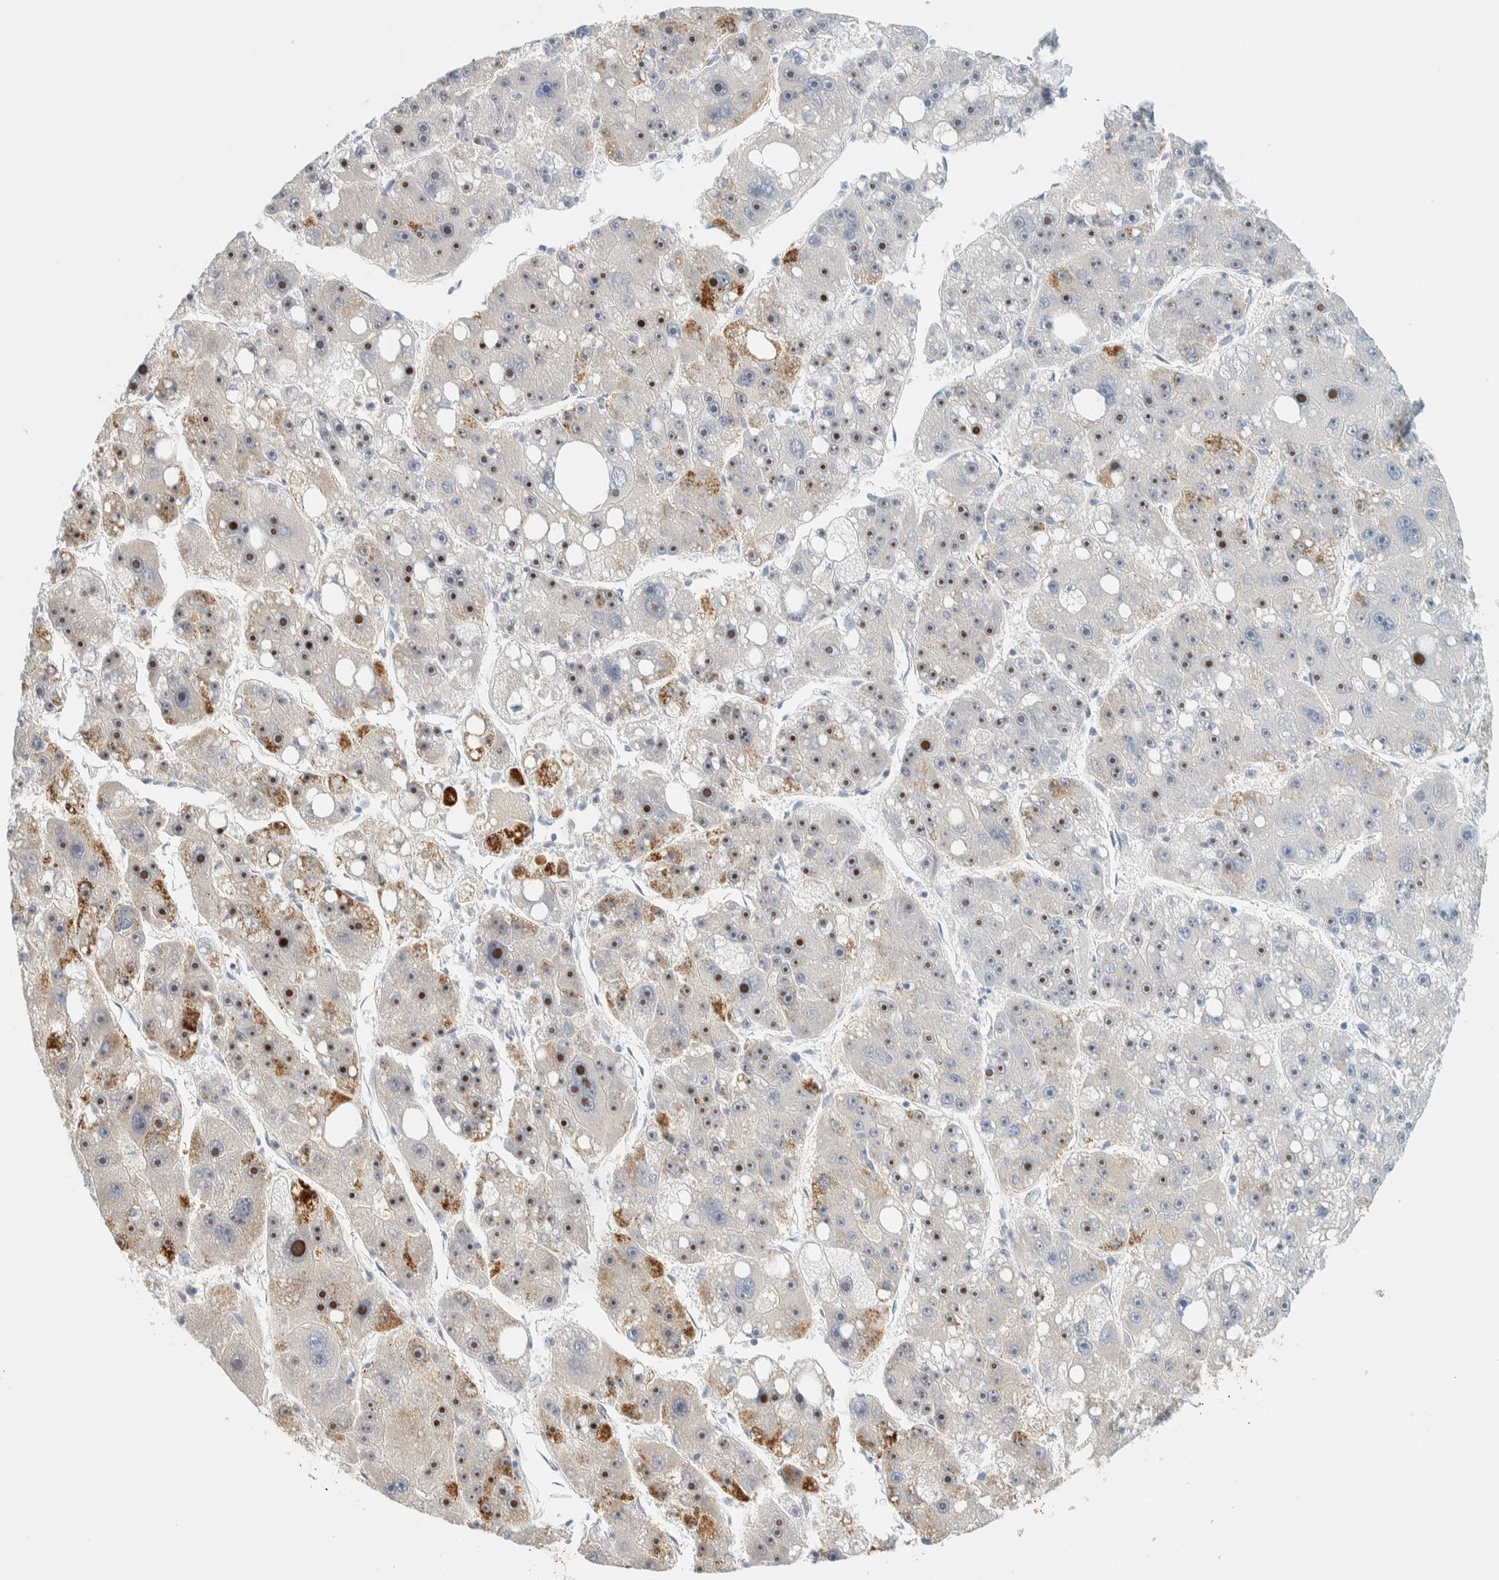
{"staining": {"intensity": "moderate", "quantity": ">75%", "location": "nuclear"}, "tissue": "liver cancer", "cell_type": "Tumor cells", "image_type": "cancer", "snomed": [{"axis": "morphology", "description": "Carcinoma, Hepatocellular, NOS"}, {"axis": "topography", "description": "Liver"}], "caption": "Immunohistochemistry image of neoplastic tissue: liver hepatocellular carcinoma stained using immunohistochemistry (IHC) exhibits medium levels of moderate protein expression localized specifically in the nuclear of tumor cells, appearing as a nuclear brown color.", "gene": "NDE1", "patient": {"sex": "female", "age": 61}}